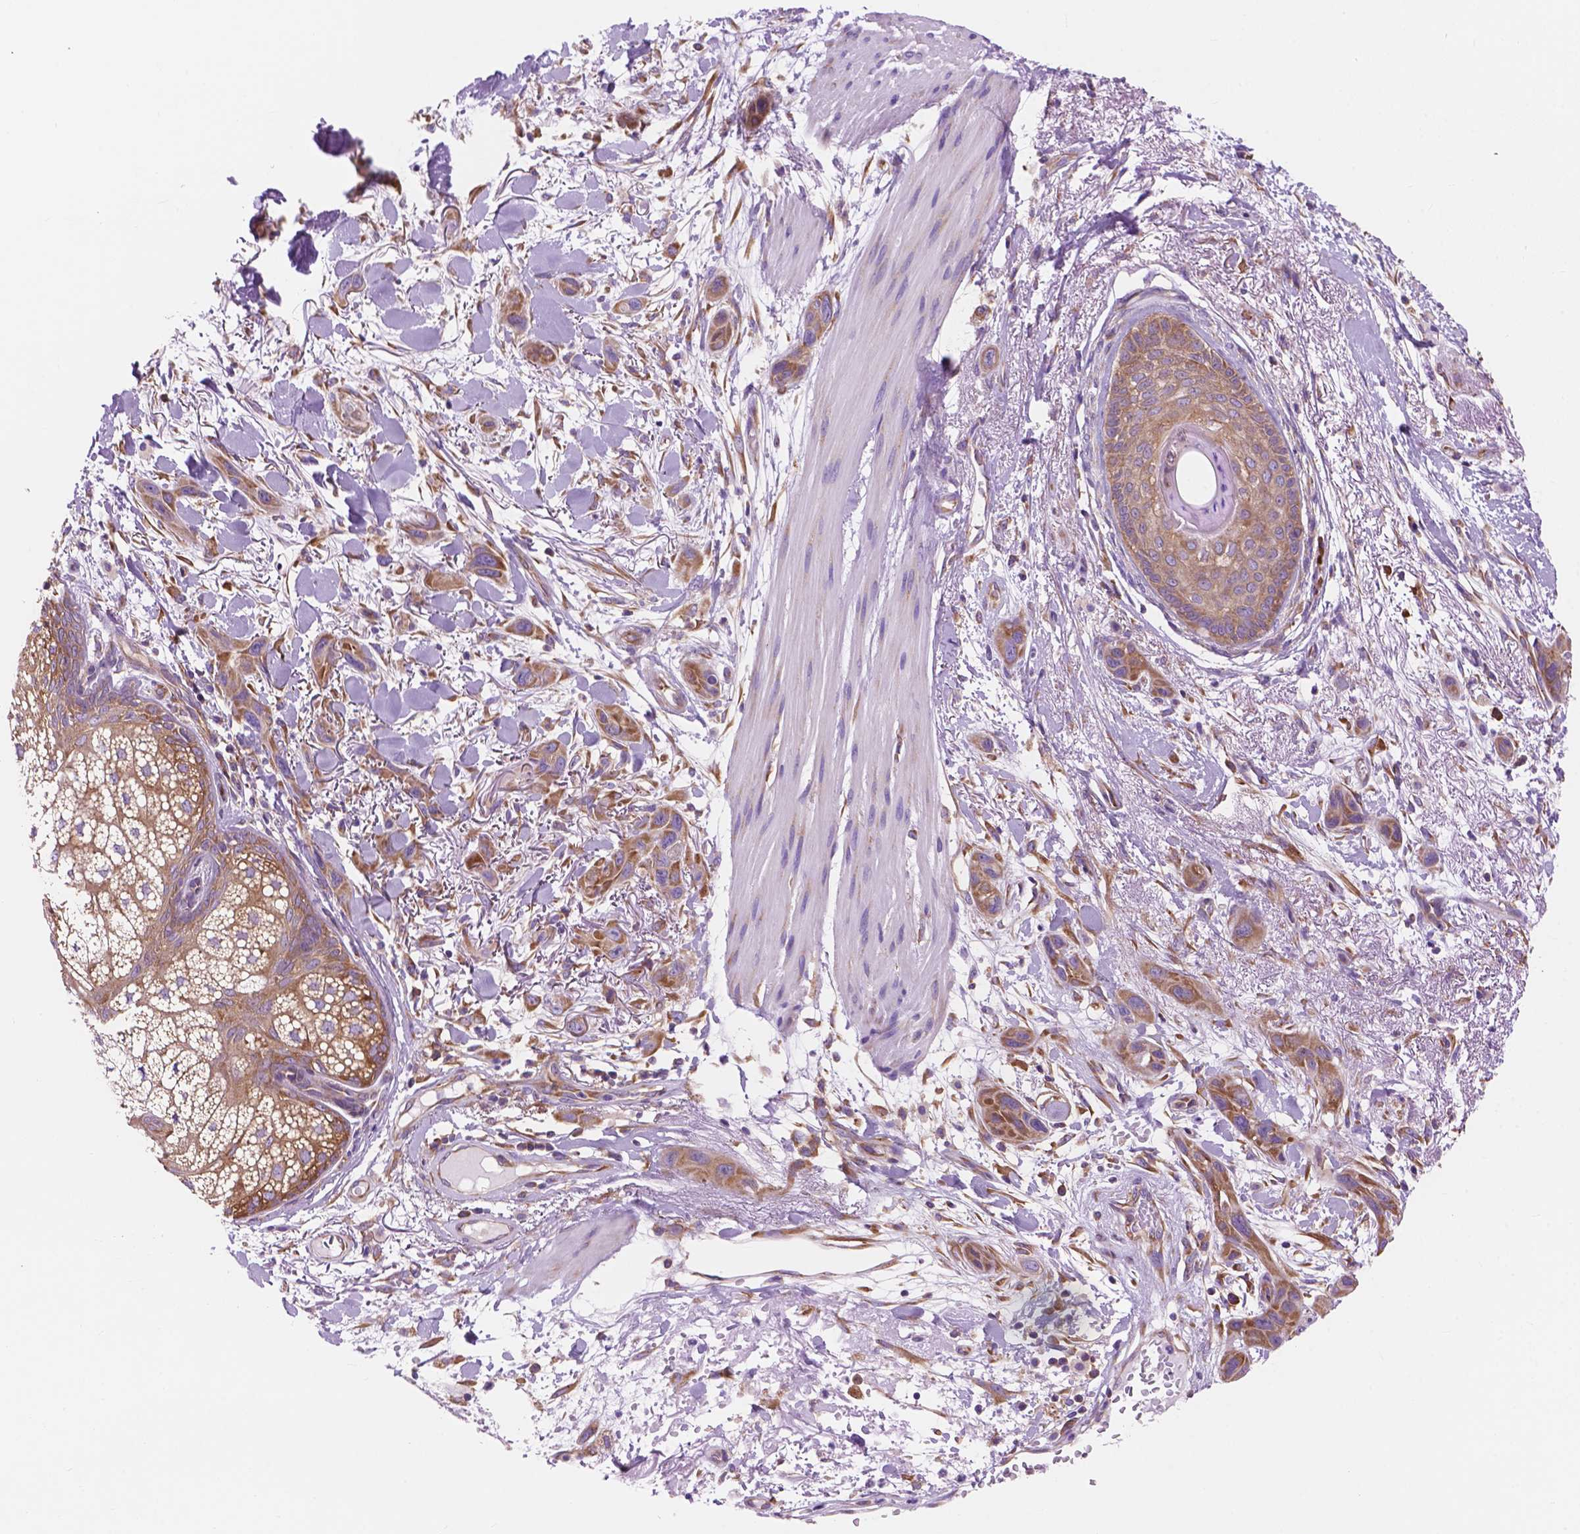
{"staining": {"intensity": "moderate", "quantity": ">75%", "location": "cytoplasmic/membranous"}, "tissue": "skin cancer", "cell_type": "Tumor cells", "image_type": "cancer", "snomed": [{"axis": "morphology", "description": "Squamous cell carcinoma, NOS"}, {"axis": "topography", "description": "Skin"}], "caption": "Squamous cell carcinoma (skin) stained with a protein marker shows moderate staining in tumor cells.", "gene": "RPL37A", "patient": {"sex": "male", "age": 79}}